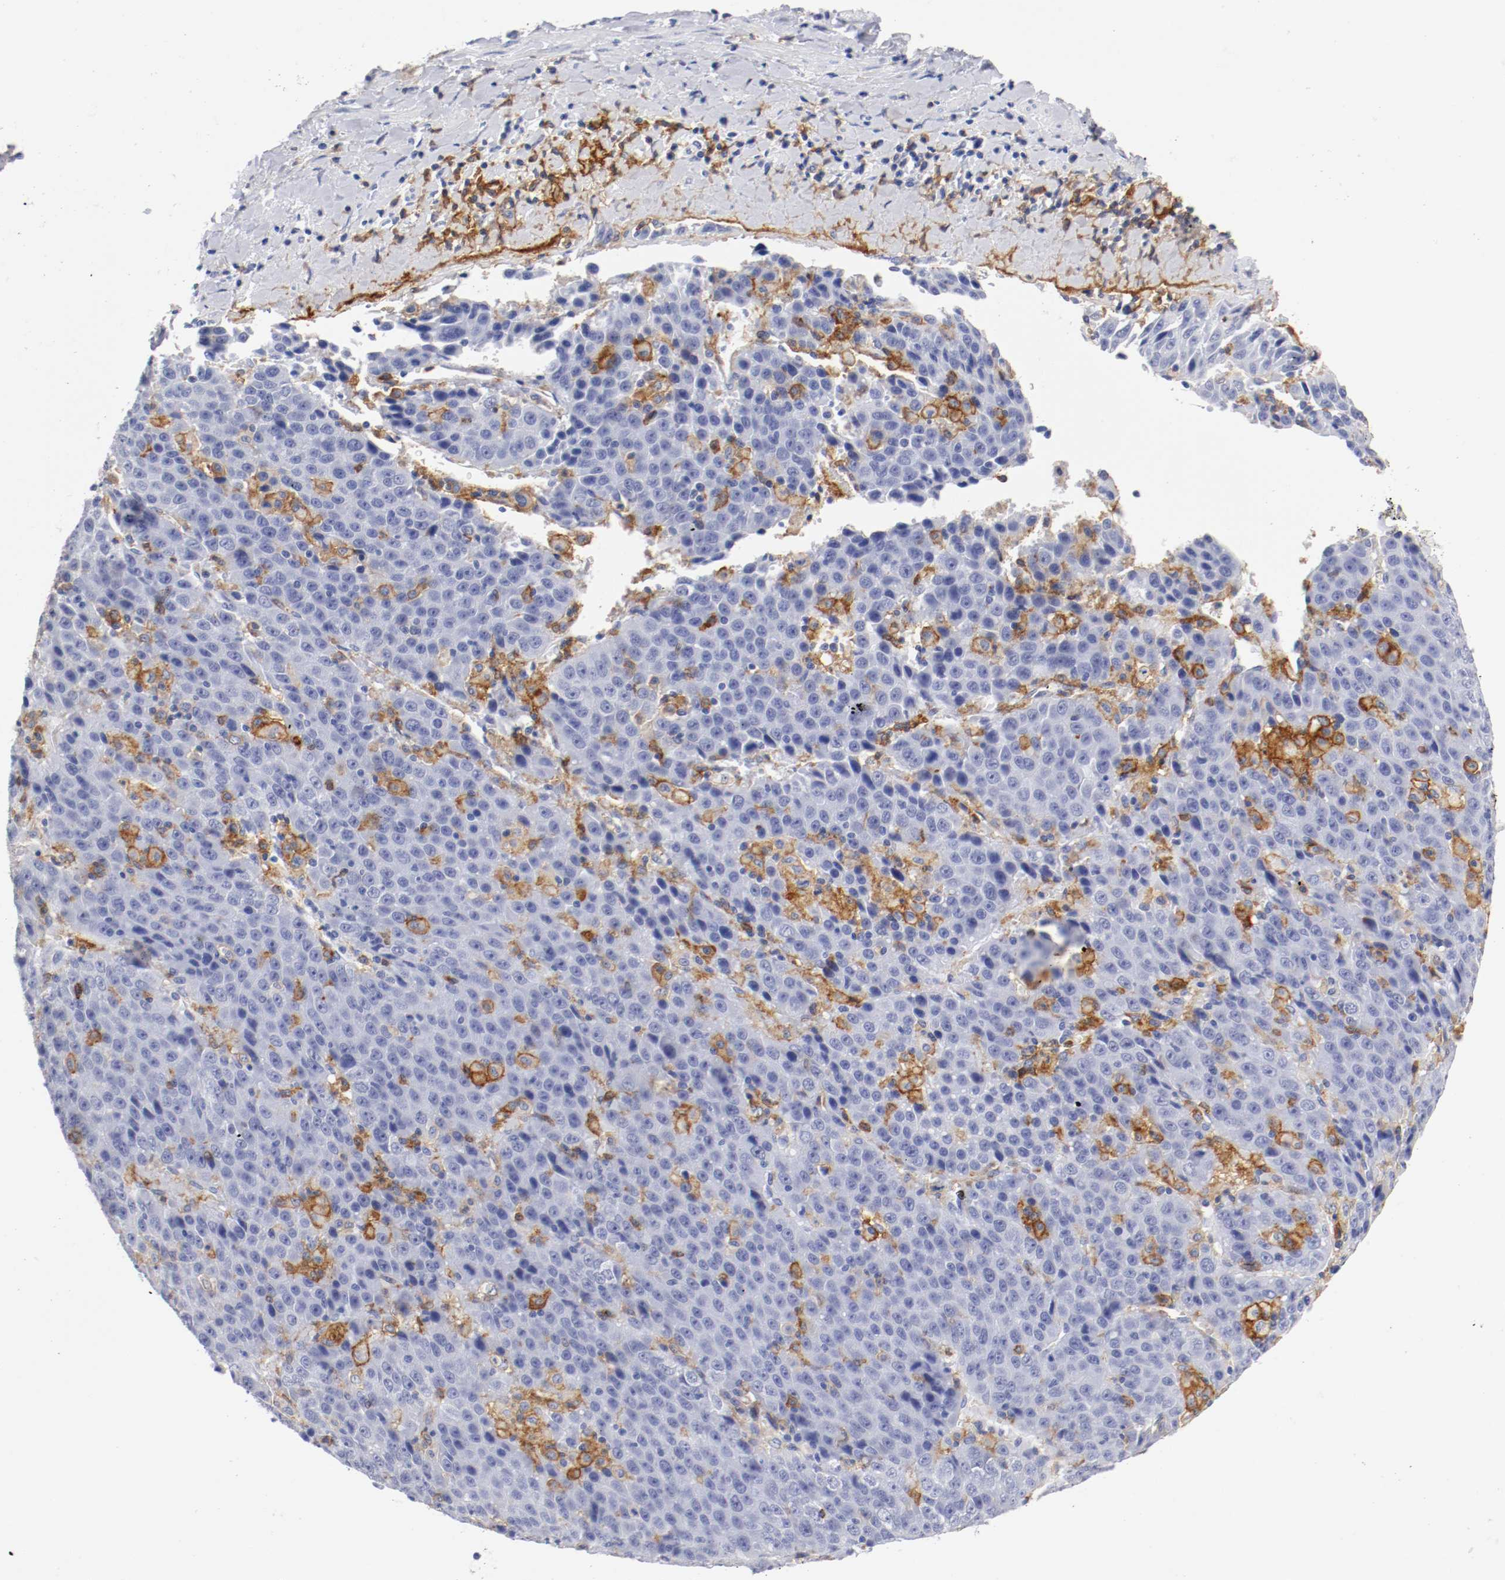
{"staining": {"intensity": "negative", "quantity": "none", "location": "none"}, "tissue": "liver cancer", "cell_type": "Tumor cells", "image_type": "cancer", "snomed": [{"axis": "morphology", "description": "Carcinoma, Hepatocellular, NOS"}, {"axis": "topography", "description": "Liver"}], "caption": "Immunohistochemical staining of human liver cancer displays no significant positivity in tumor cells. (DAB immunohistochemistry (IHC), high magnification).", "gene": "ITGAX", "patient": {"sex": "female", "age": 53}}